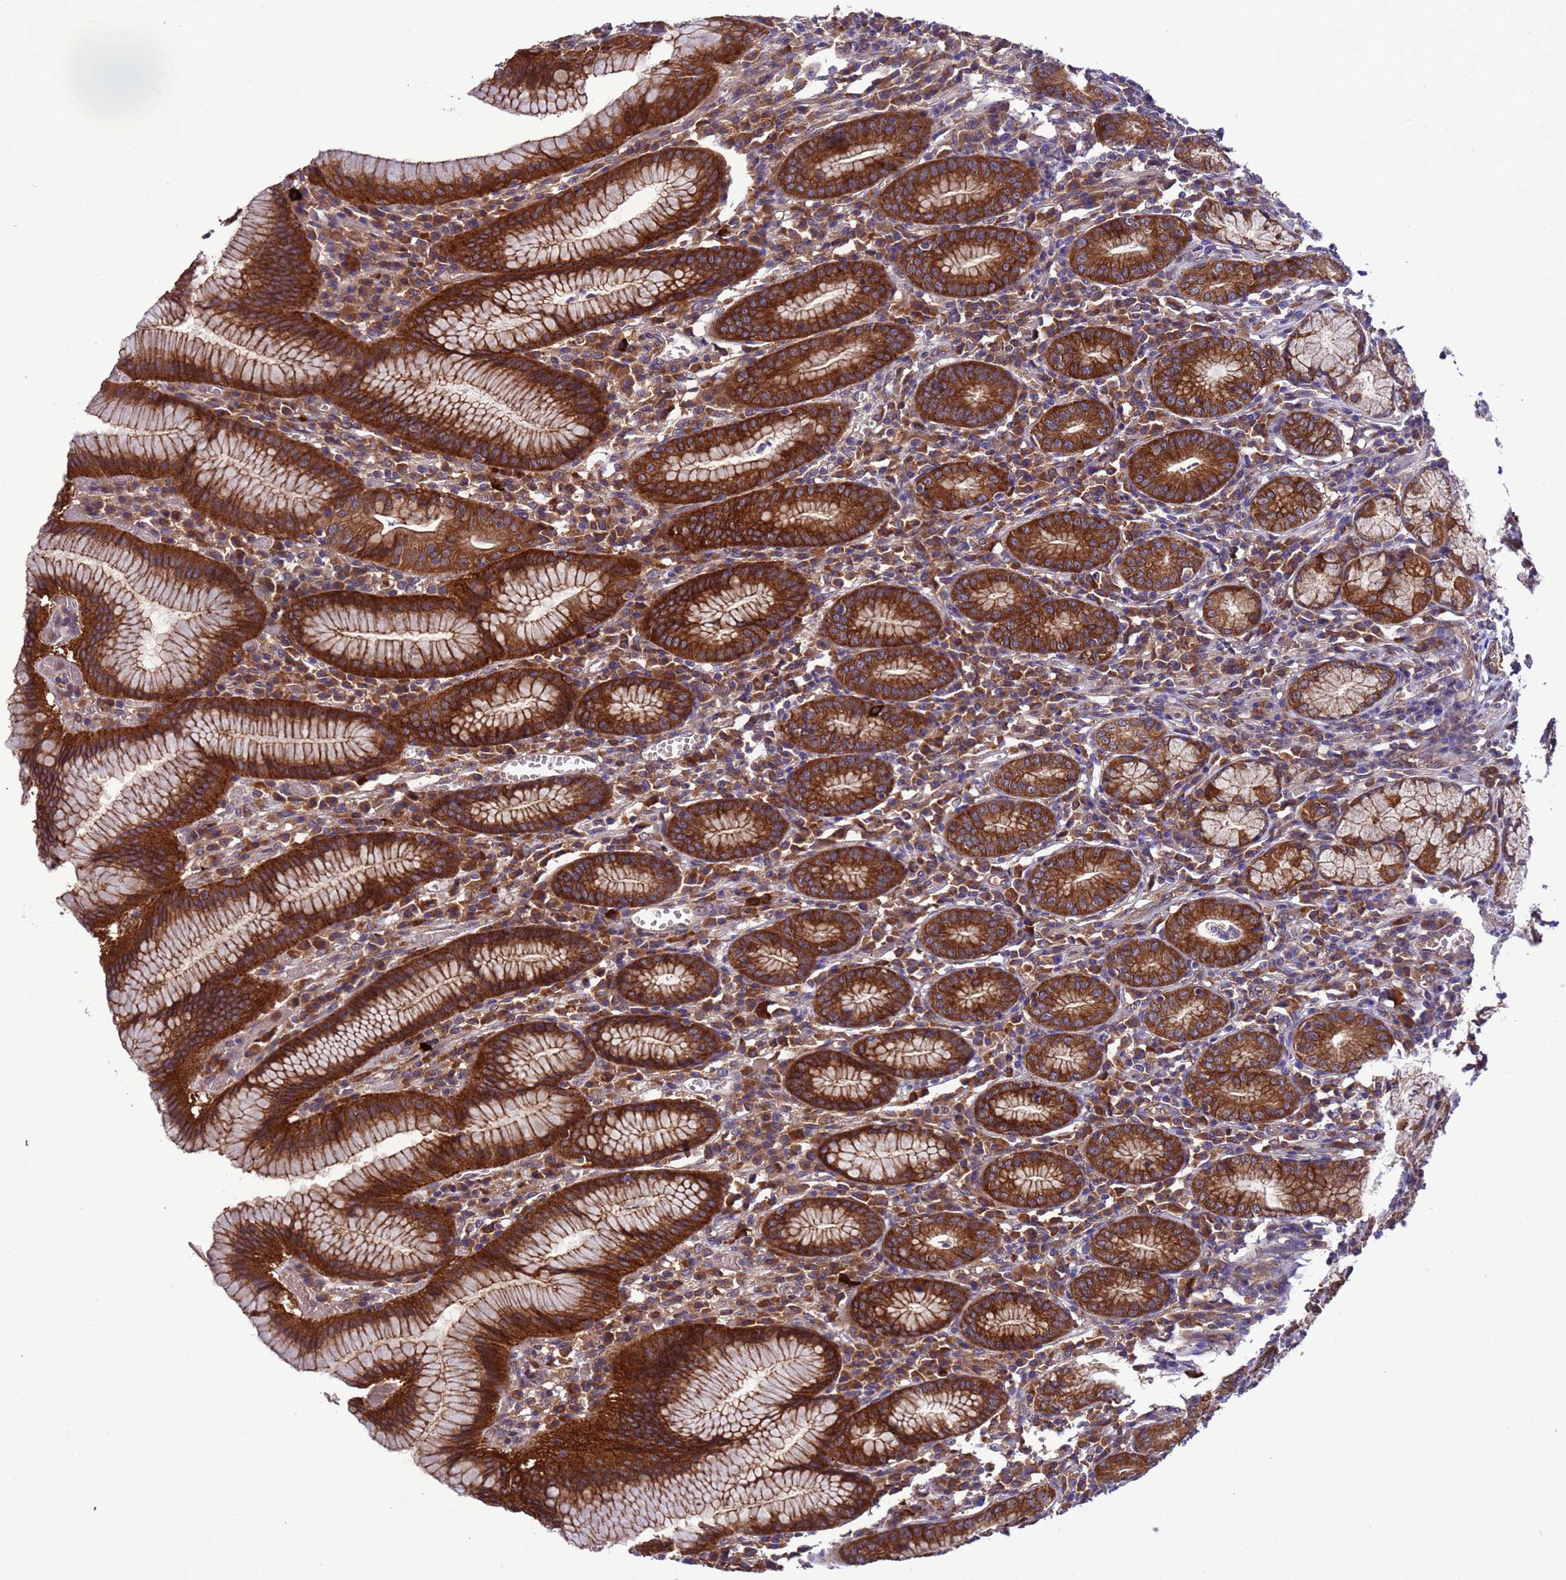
{"staining": {"intensity": "strong", "quantity": ">75%", "location": "cytoplasmic/membranous"}, "tissue": "stomach", "cell_type": "Glandular cells", "image_type": "normal", "snomed": [{"axis": "morphology", "description": "Normal tissue, NOS"}, {"axis": "topography", "description": "Stomach"}], "caption": "Unremarkable stomach exhibits strong cytoplasmic/membranous positivity in about >75% of glandular cells, visualized by immunohistochemistry. (DAB (3,3'-diaminobenzidine) = brown stain, brightfield microscopy at high magnification).", "gene": "ARHGAP12", "patient": {"sex": "male", "age": 55}}